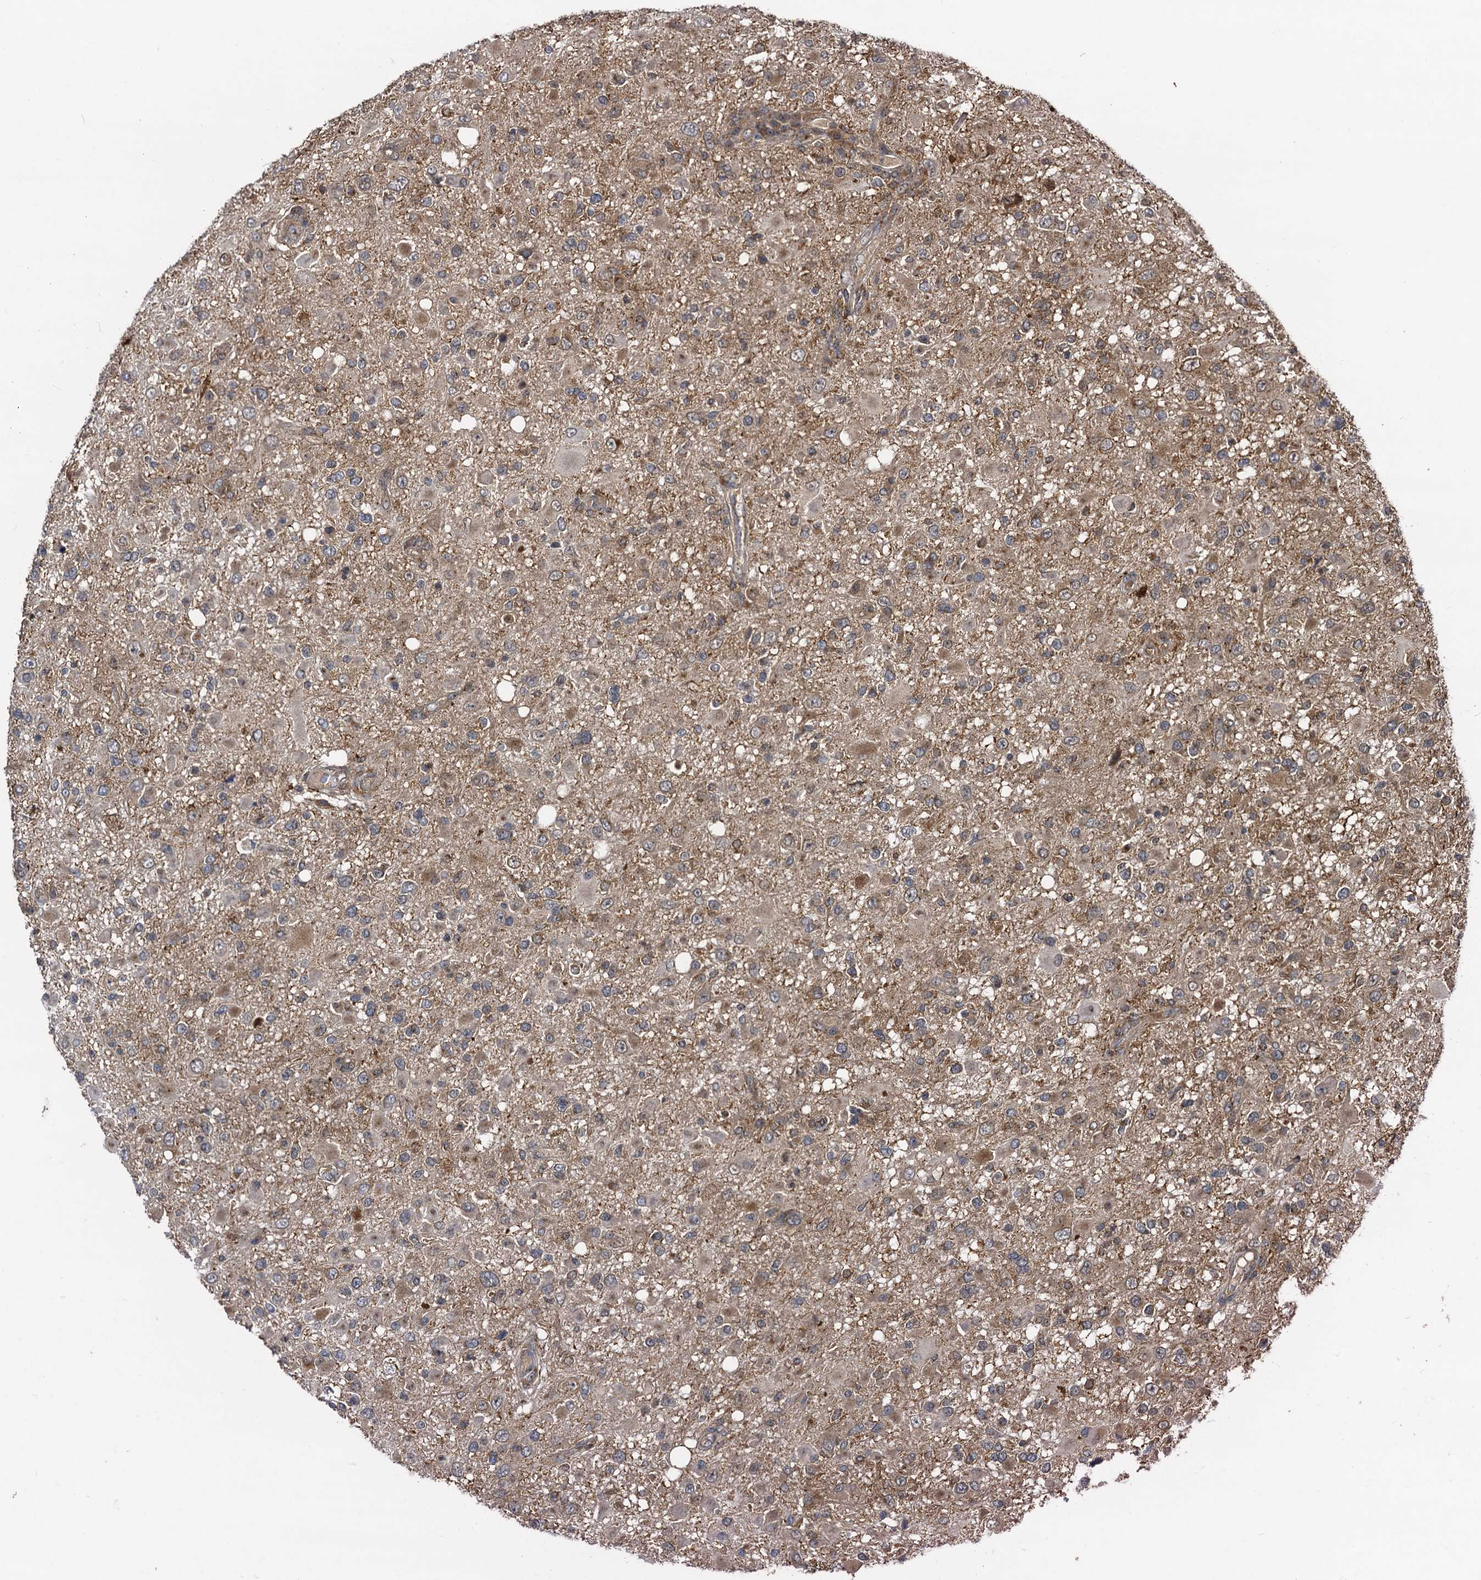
{"staining": {"intensity": "weak", "quantity": "<25%", "location": "cytoplasmic/membranous"}, "tissue": "glioma", "cell_type": "Tumor cells", "image_type": "cancer", "snomed": [{"axis": "morphology", "description": "Glioma, malignant, High grade"}, {"axis": "topography", "description": "Brain"}], "caption": "Glioma was stained to show a protein in brown. There is no significant staining in tumor cells.", "gene": "KXD1", "patient": {"sex": "male", "age": 53}}